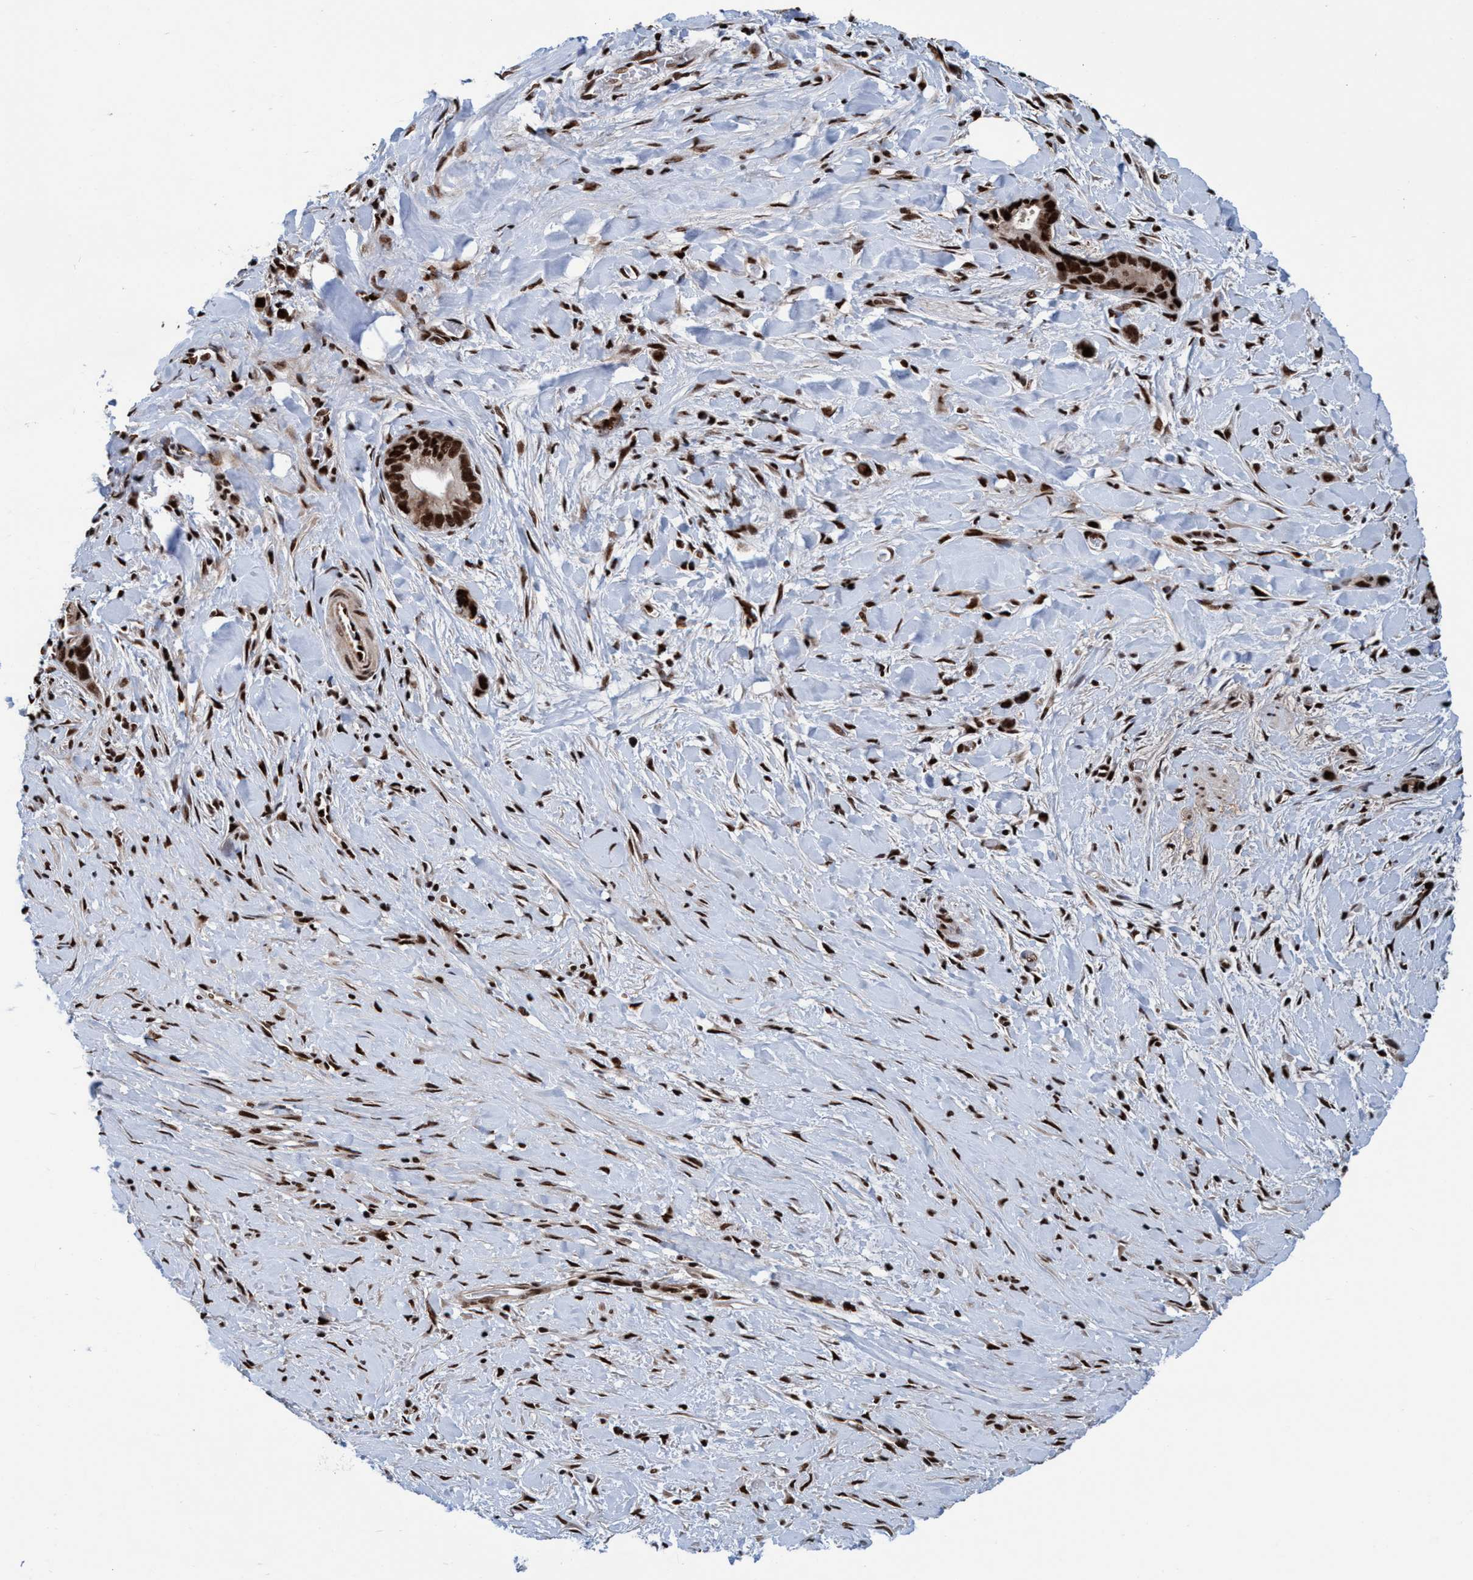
{"staining": {"intensity": "strong", "quantity": ">75%", "location": "nuclear"}, "tissue": "liver cancer", "cell_type": "Tumor cells", "image_type": "cancer", "snomed": [{"axis": "morphology", "description": "Cholangiocarcinoma"}, {"axis": "topography", "description": "Liver"}], "caption": "About >75% of tumor cells in liver cancer demonstrate strong nuclear protein positivity as visualized by brown immunohistochemical staining.", "gene": "TOPBP1", "patient": {"sex": "female", "age": 55}}